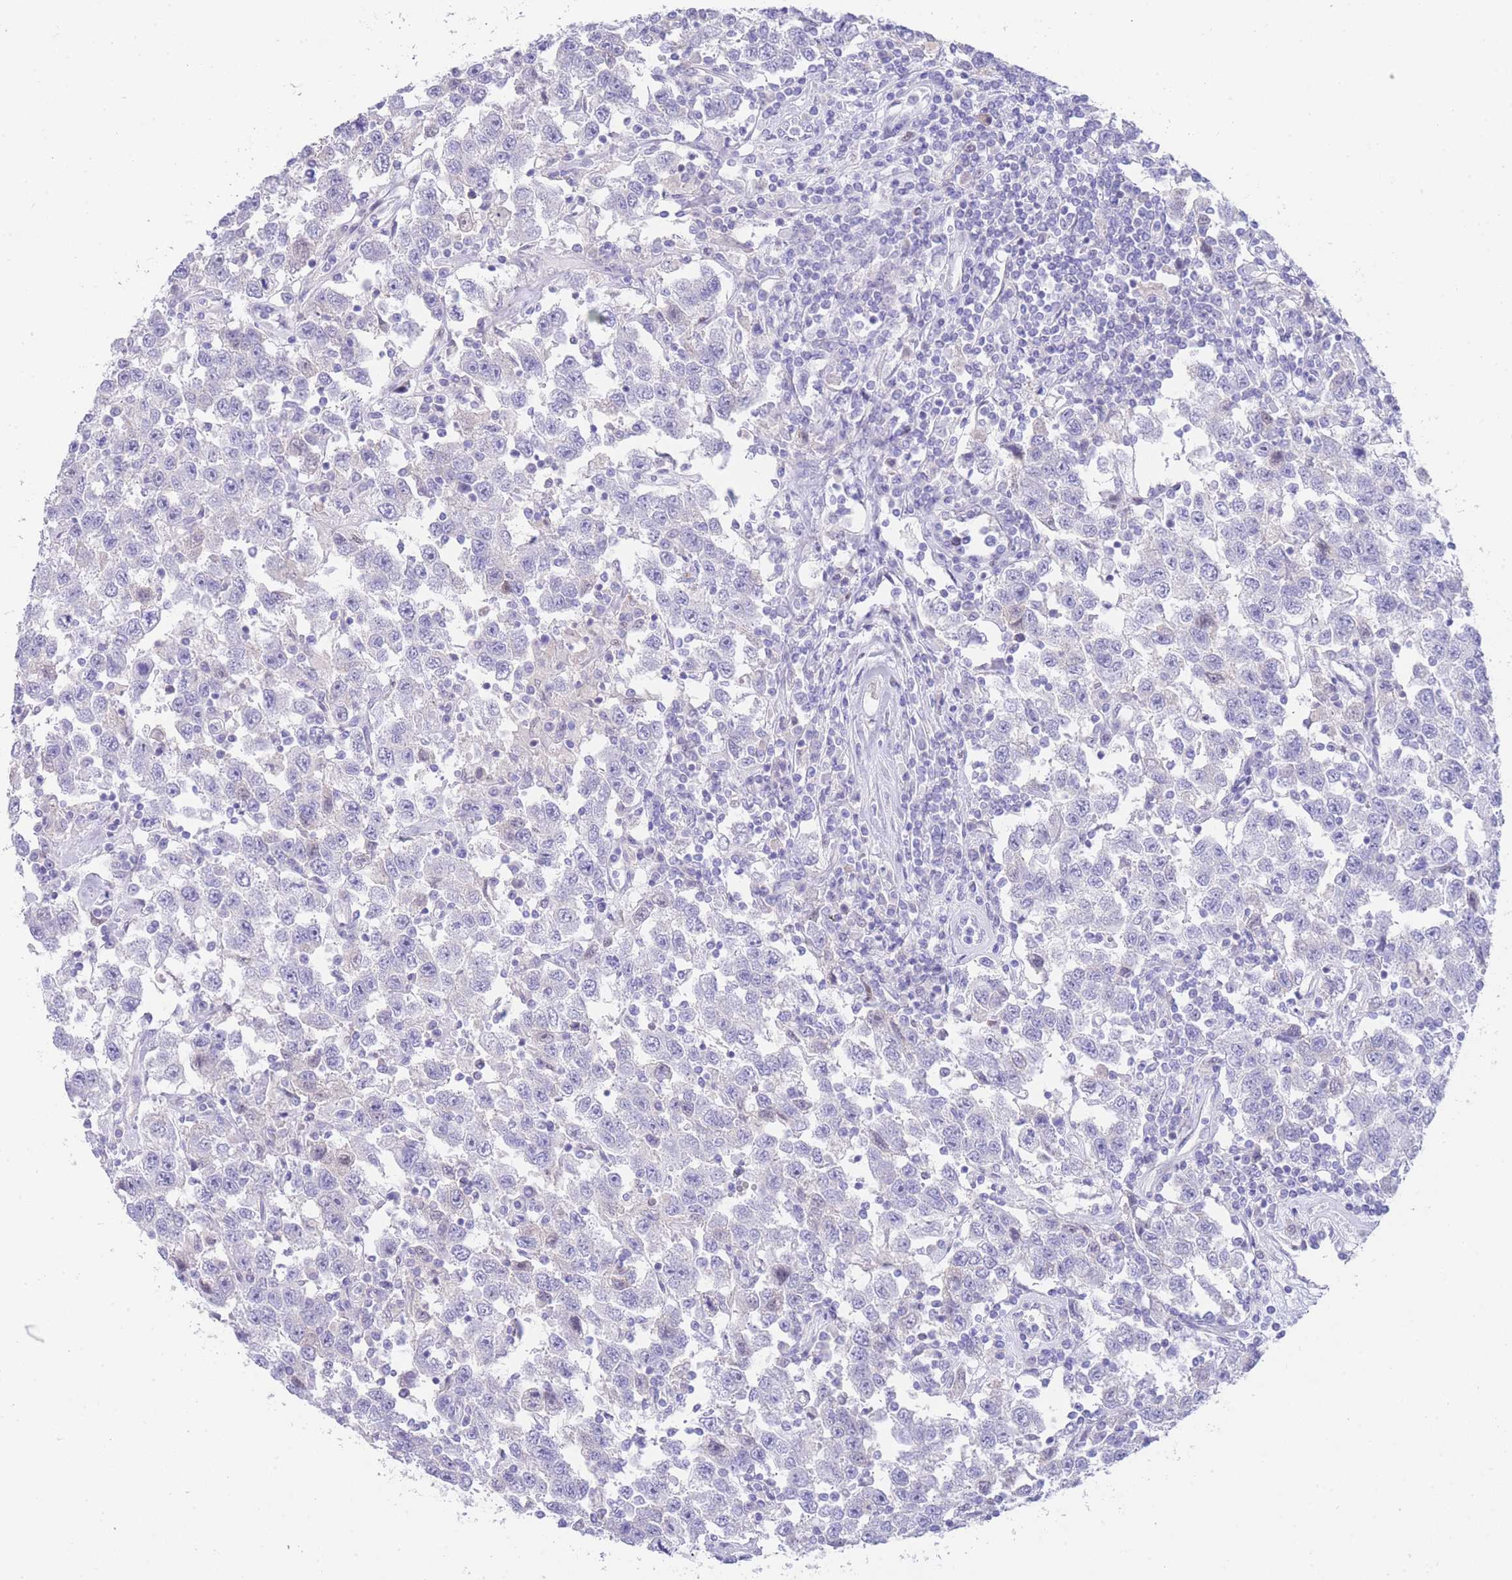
{"staining": {"intensity": "negative", "quantity": "none", "location": "none"}, "tissue": "testis cancer", "cell_type": "Tumor cells", "image_type": "cancer", "snomed": [{"axis": "morphology", "description": "Seminoma, NOS"}, {"axis": "topography", "description": "Testis"}], "caption": "Immunohistochemistry (IHC) of testis seminoma shows no positivity in tumor cells.", "gene": "LRRC37A", "patient": {"sex": "male", "age": 41}}